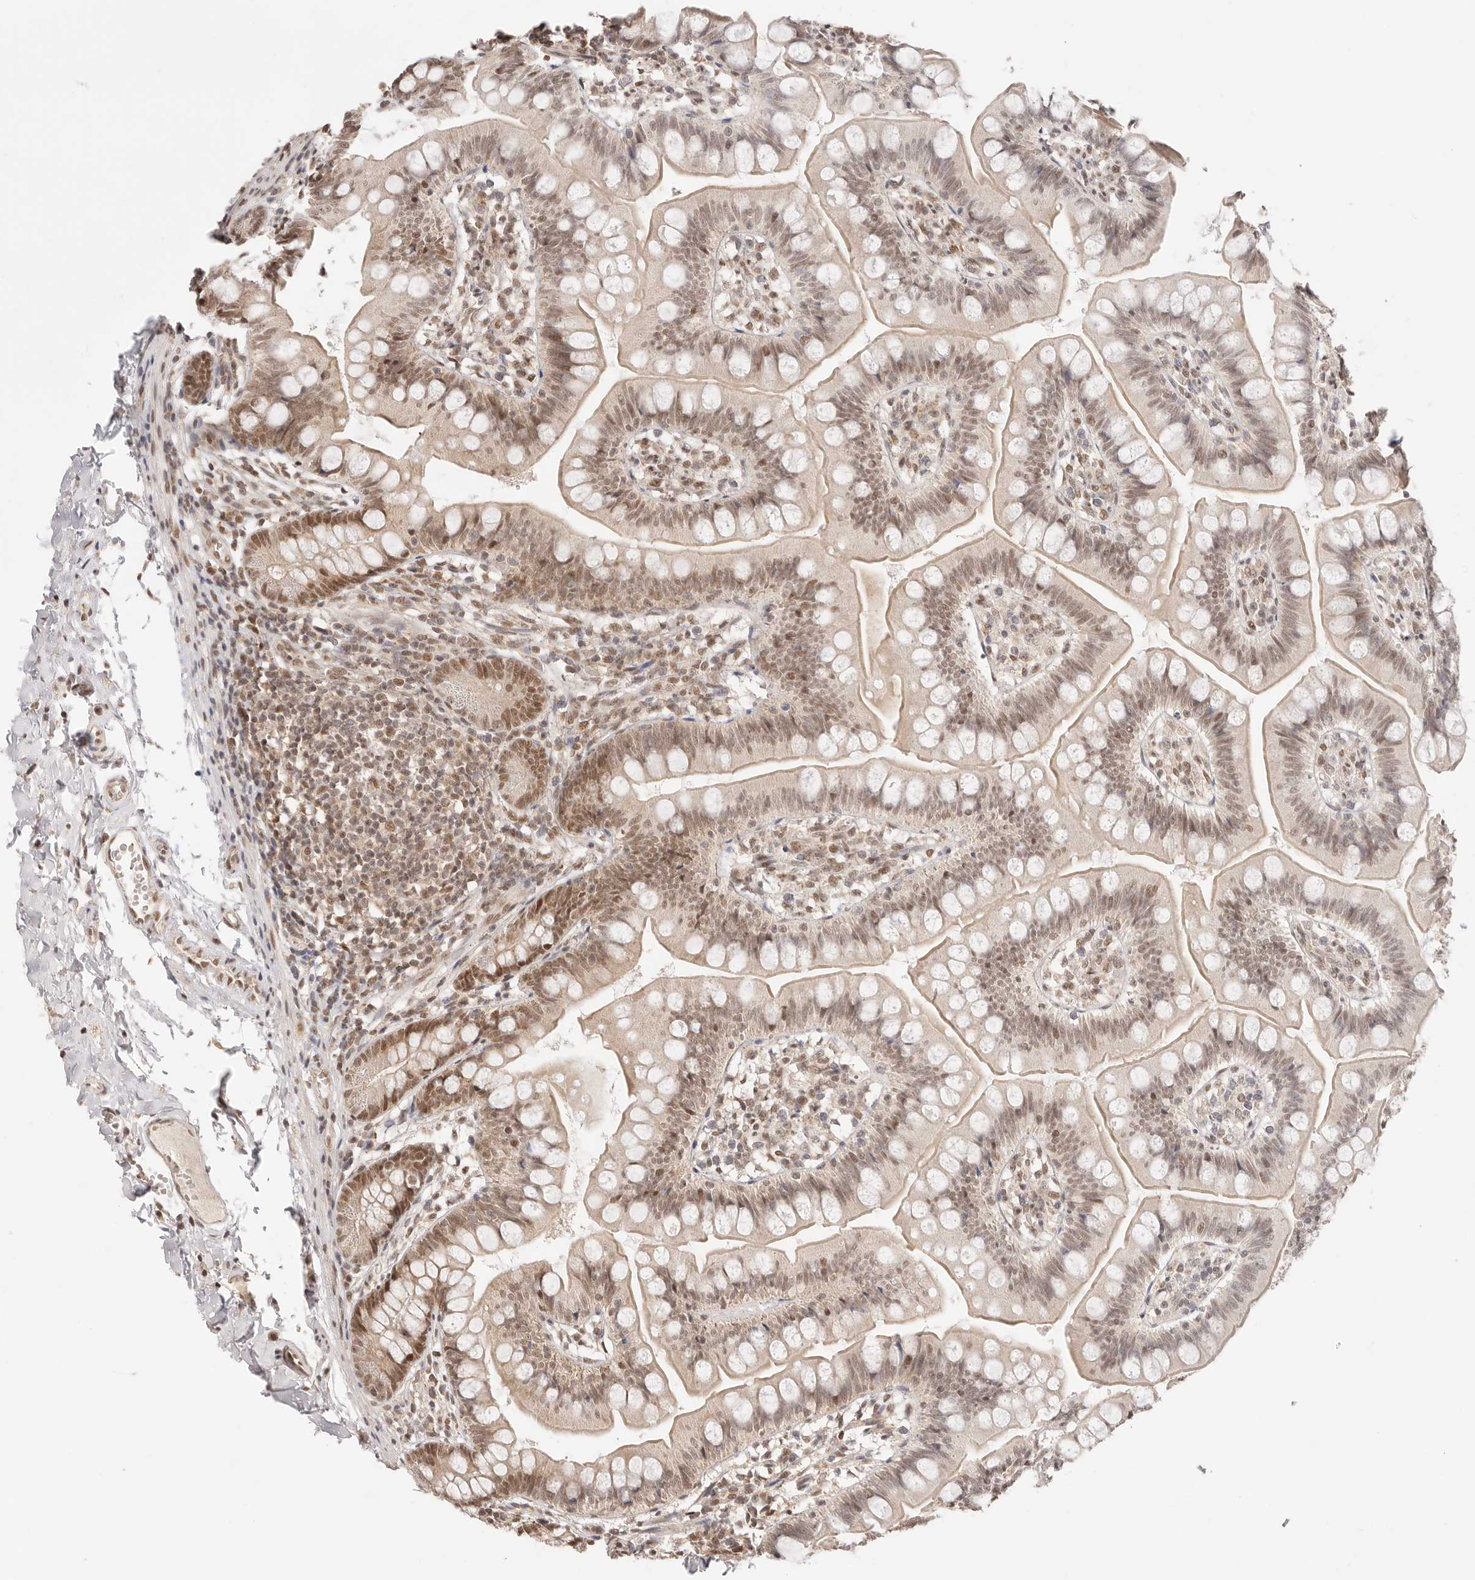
{"staining": {"intensity": "moderate", "quantity": ">75%", "location": "nuclear"}, "tissue": "small intestine", "cell_type": "Glandular cells", "image_type": "normal", "snomed": [{"axis": "morphology", "description": "Normal tissue, NOS"}, {"axis": "topography", "description": "Small intestine"}], "caption": "Protein analysis of normal small intestine demonstrates moderate nuclear positivity in about >75% of glandular cells. Immunohistochemistry (ihc) stains the protein of interest in brown and the nuclei are stained blue.", "gene": "RFC3", "patient": {"sex": "male", "age": 7}}